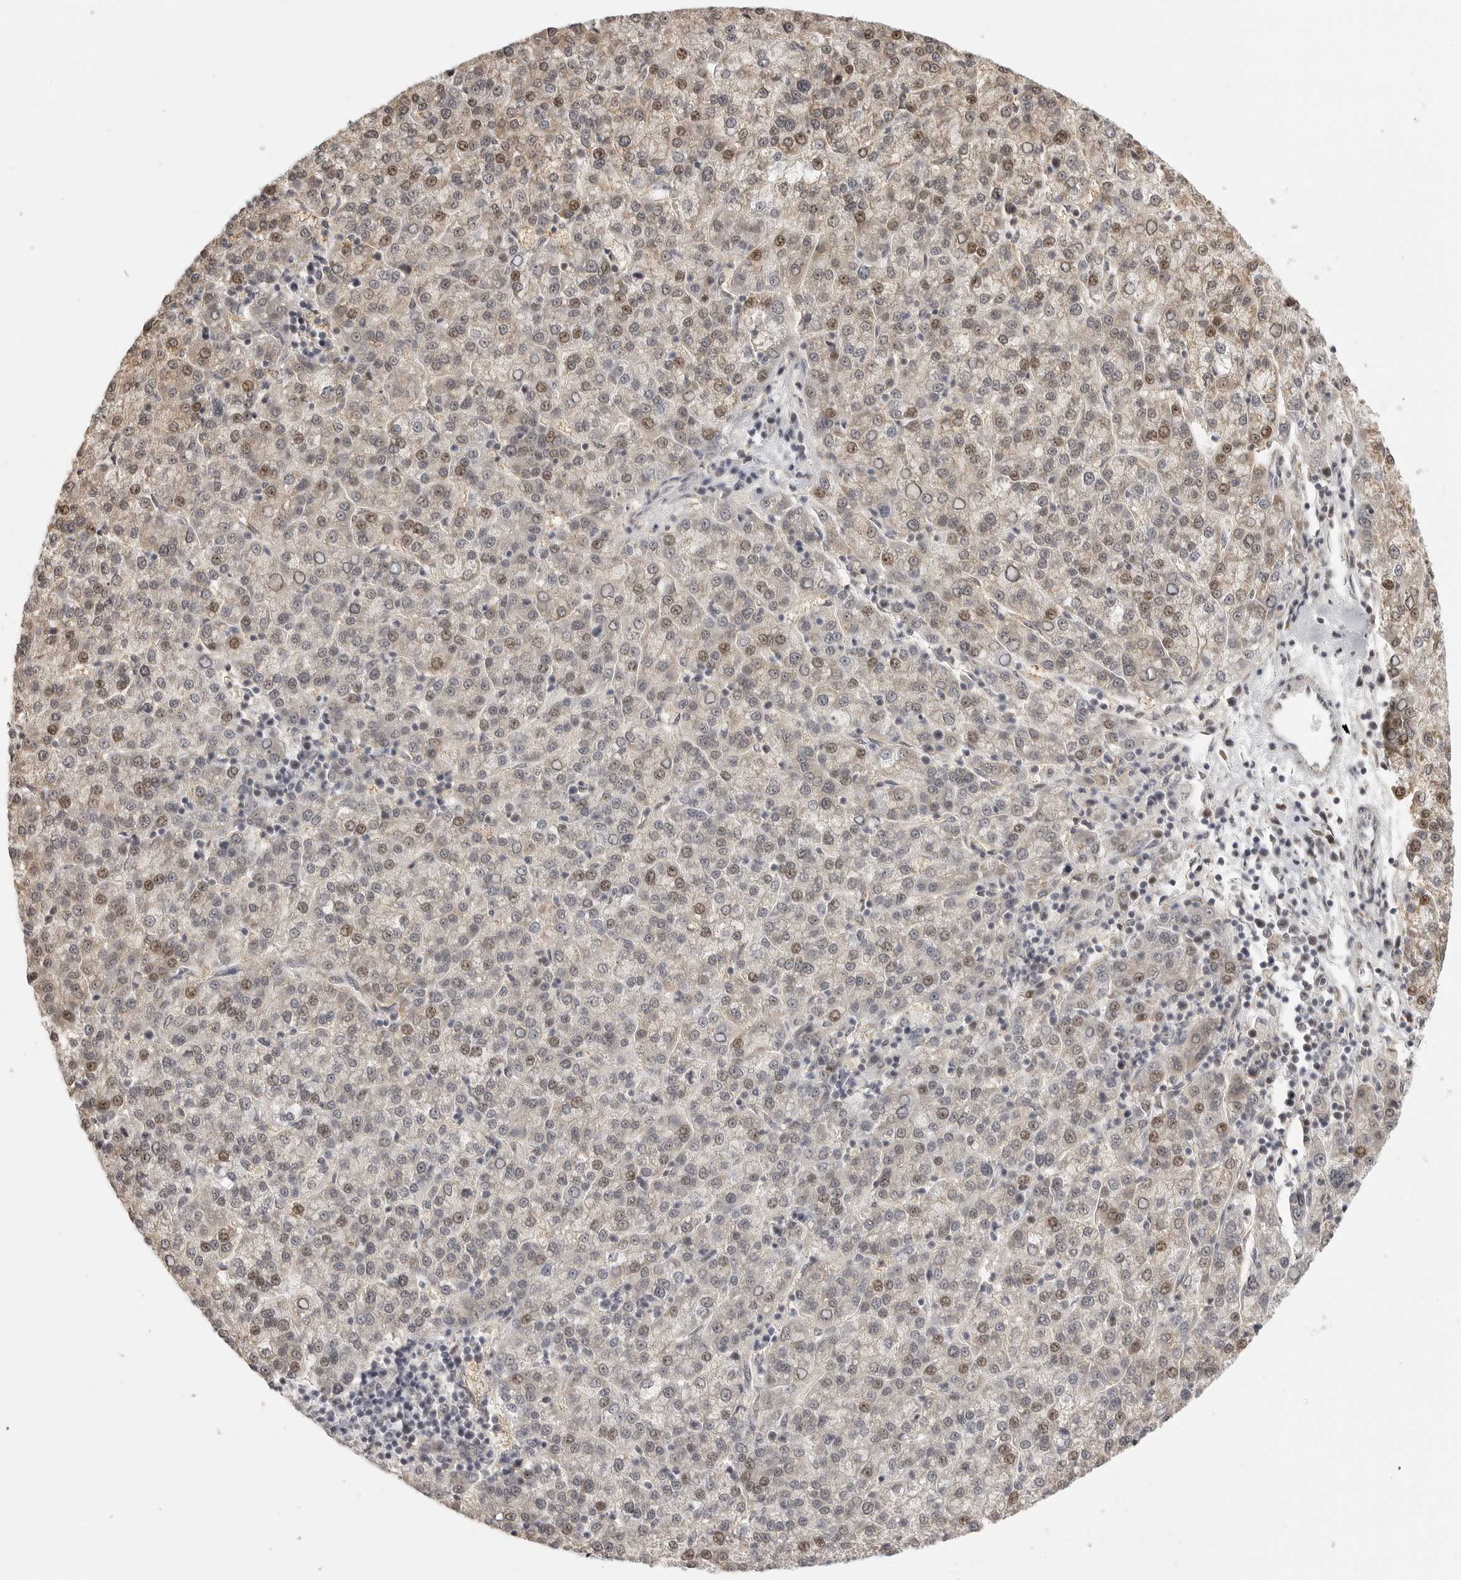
{"staining": {"intensity": "weak", "quantity": "25%-75%", "location": "nuclear"}, "tissue": "liver cancer", "cell_type": "Tumor cells", "image_type": "cancer", "snomed": [{"axis": "morphology", "description": "Carcinoma, Hepatocellular, NOS"}, {"axis": "topography", "description": "Liver"}], "caption": "Liver cancer was stained to show a protein in brown. There is low levels of weak nuclear staining in approximately 25%-75% of tumor cells.", "gene": "ISG20L2", "patient": {"sex": "female", "age": 58}}